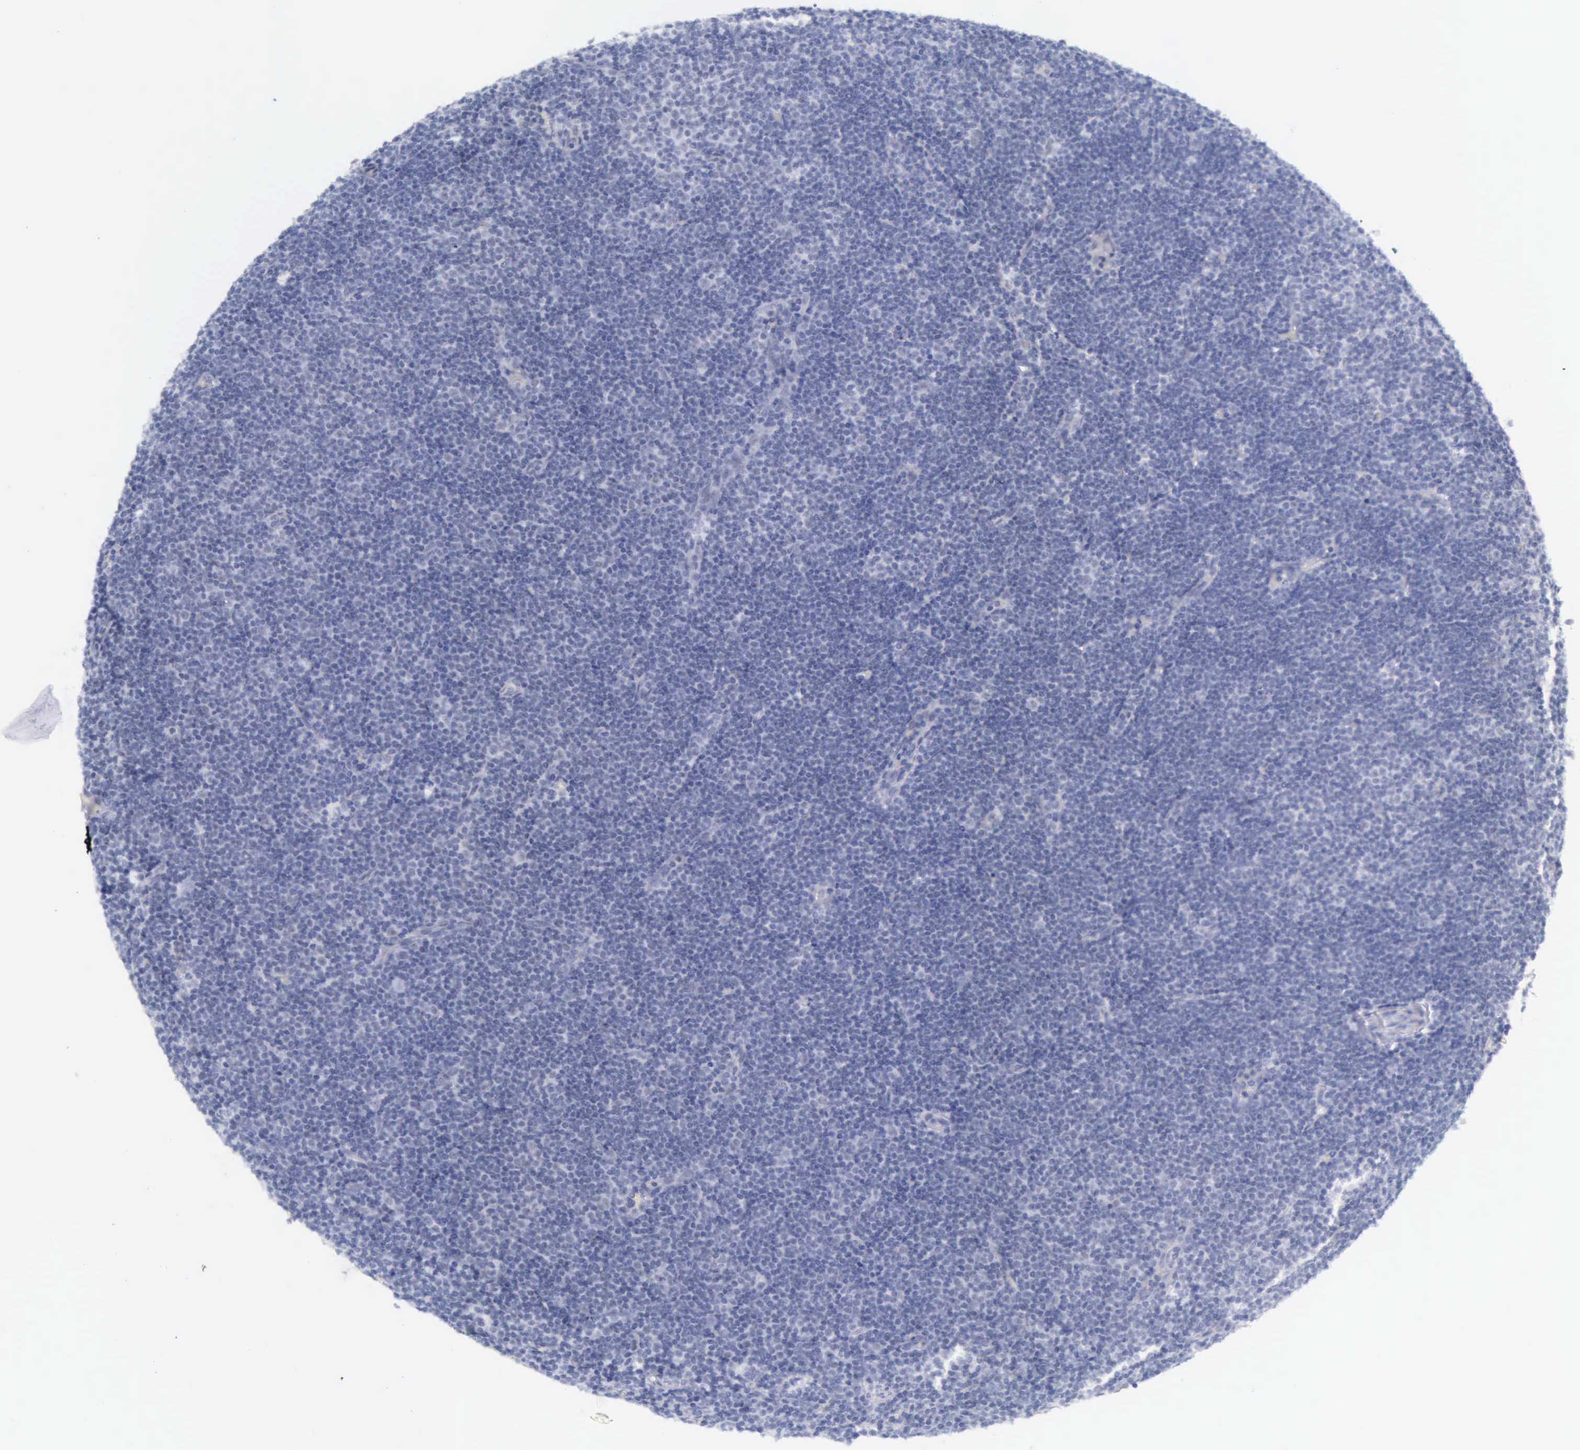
{"staining": {"intensity": "negative", "quantity": "none", "location": "none"}, "tissue": "lymphoma", "cell_type": "Tumor cells", "image_type": "cancer", "snomed": [{"axis": "morphology", "description": "Malignant lymphoma, non-Hodgkin's type, Low grade"}, {"axis": "topography", "description": "Lymph node"}], "caption": "IHC micrograph of neoplastic tissue: malignant lymphoma, non-Hodgkin's type (low-grade) stained with DAB (3,3'-diaminobenzidine) shows no significant protein positivity in tumor cells.", "gene": "EP300", "patient": {"sex": "male", "age": 57}}